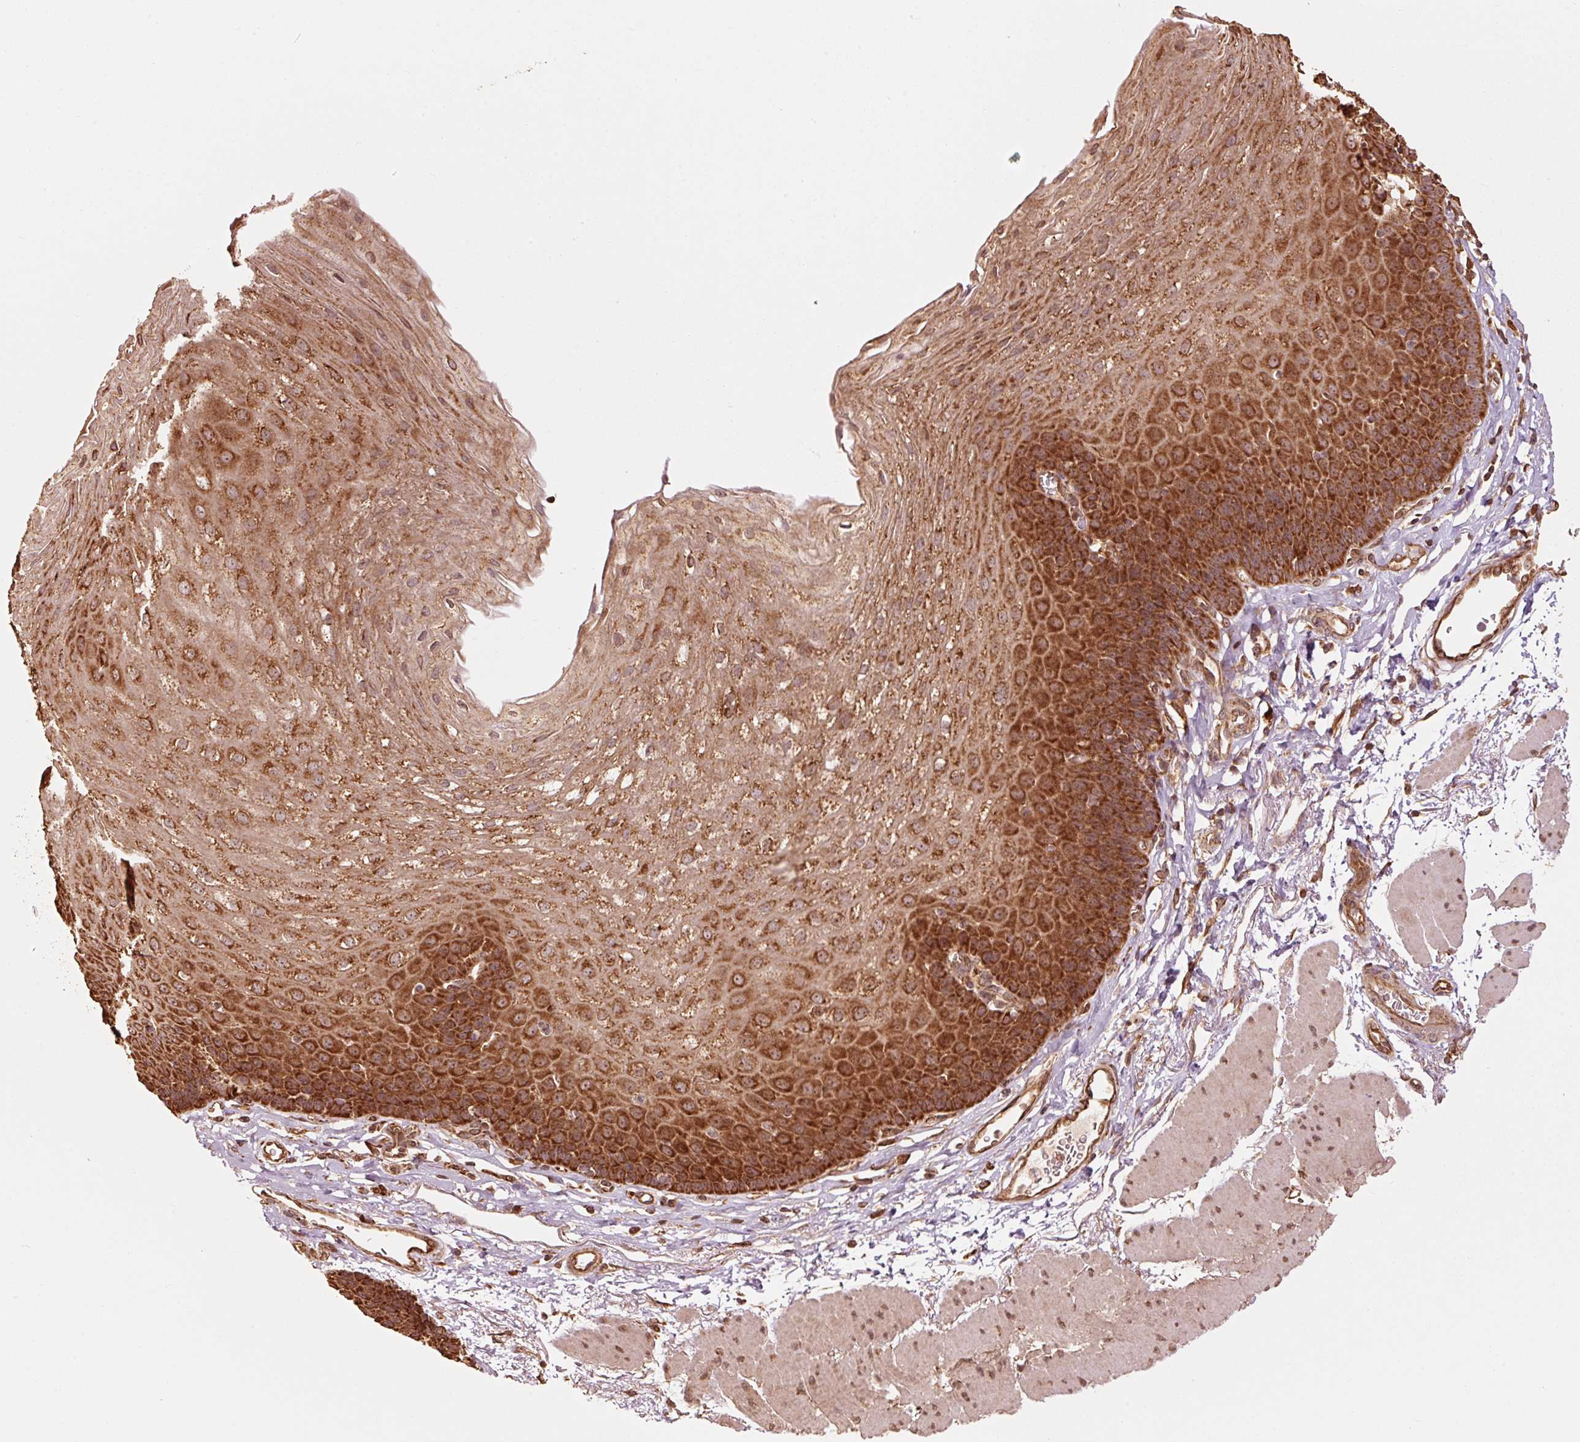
{"staining": {"intensity": "strong", "quantity": ">75%", "location": "cytoplasmic/membranous"}, "tissue": "esophagus", "cell_type": "Squamous epithelial cells", "image_type": "normal", "snomed": [{"axis": "morphology", "description": "Normal tissue, NOS"}, {"axis": "topography", "description": "Esophagus"}], "caption": "About >75% of squamous epithelial cells in normal human esophagus reveal strong cytoplasmic/membranous protein positivity as visualized by brown immunohistochemical staining.", "gene": "MRPL16", "patient": {"sex": "female", "age": 81}}